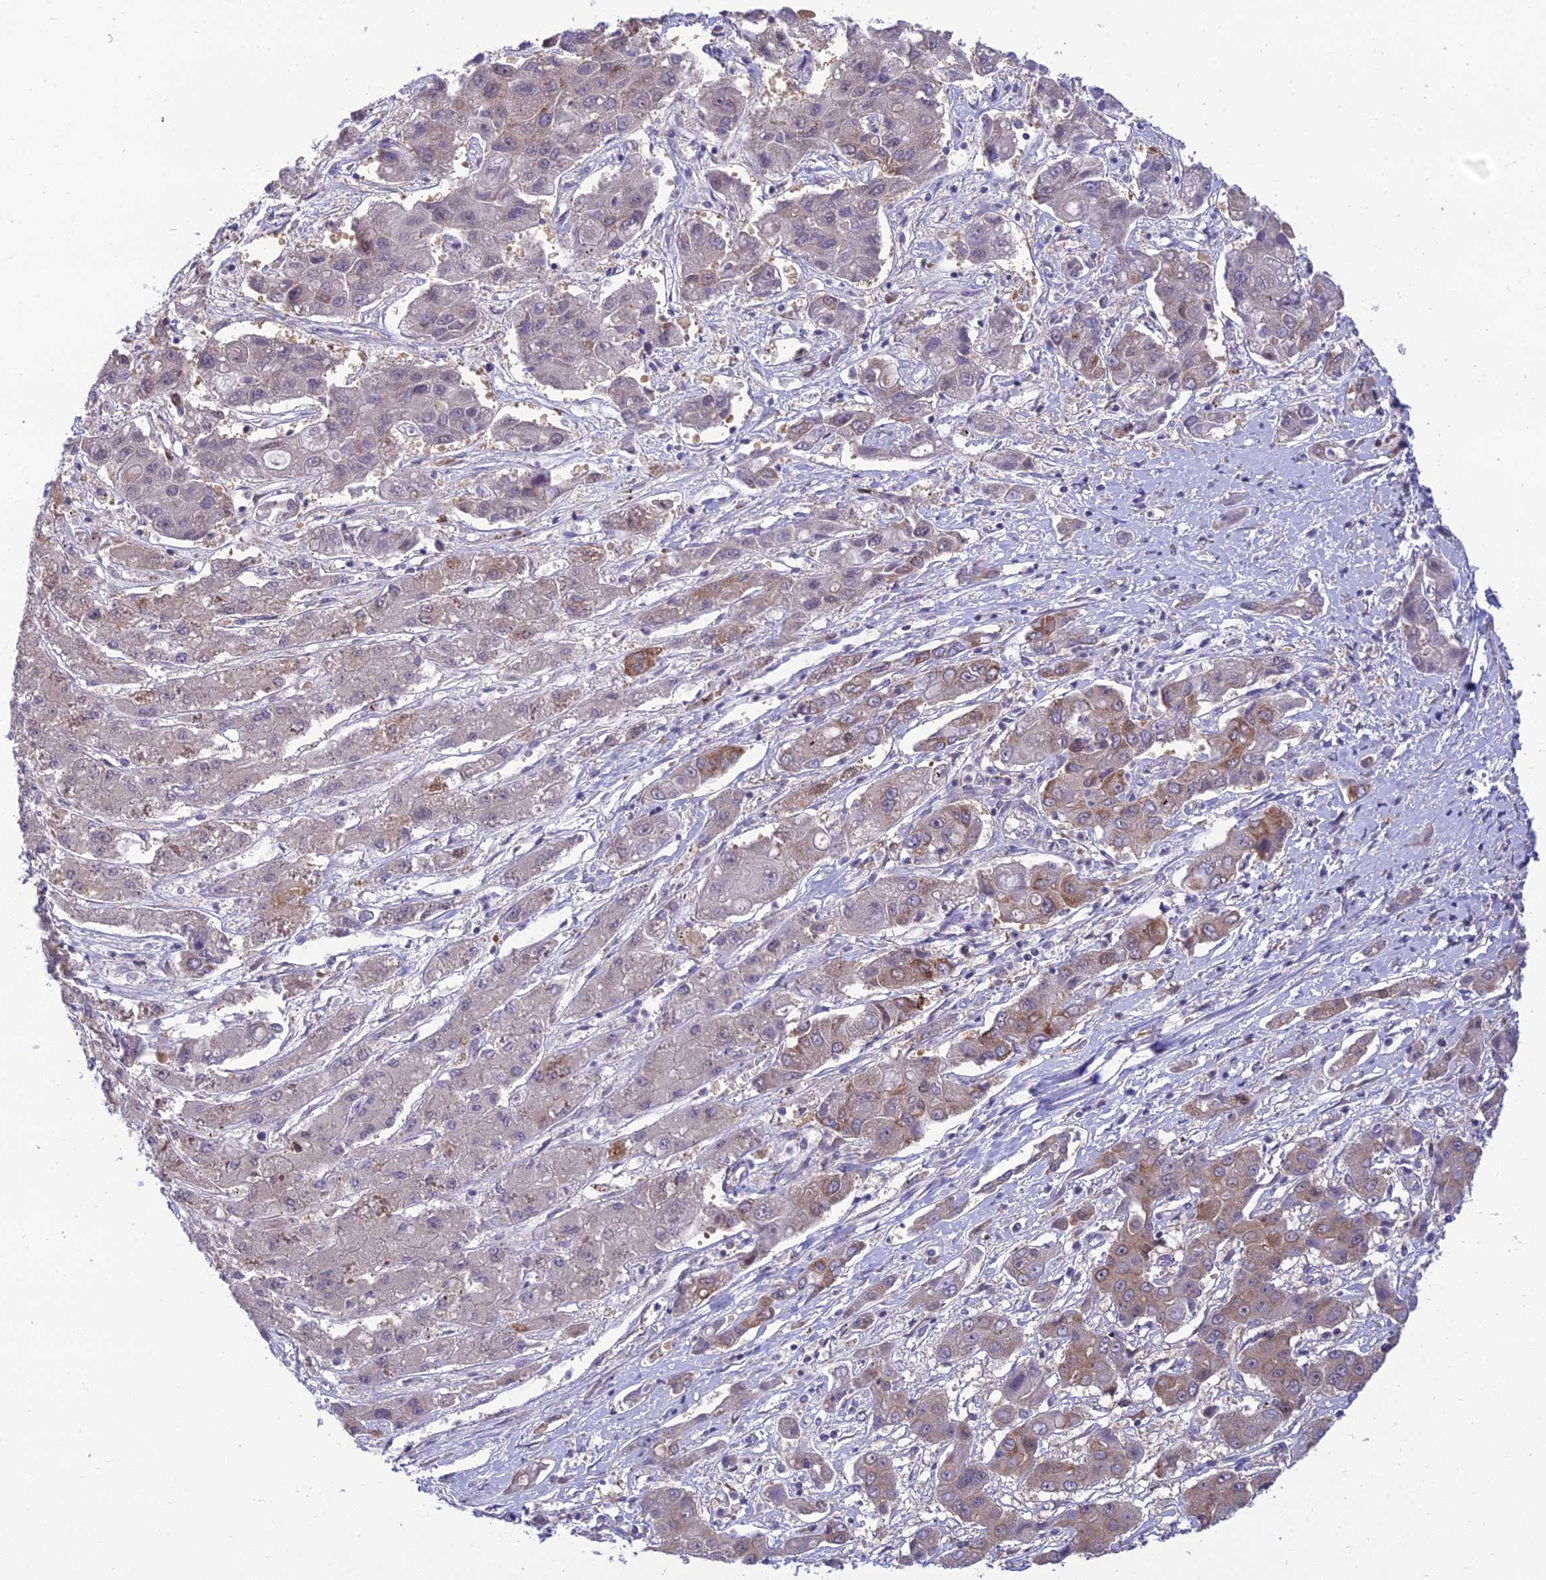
{"staining": {"intensity": "moderate", "quantity": "25%-75%", "location": "cytoplasmic/membranous,nuclear"}, "tissue": "liver cancer", "cell_type": "Tumor cells", "image_type": "cancer", "snomed": [{"axis": "morphology", "description": "Cholangiocarcinoma"}, {"axis": "topography", "description": "Liver"}], "caption": "Immunohistochemistry (IHC) staining of liver cancer (cholangiocarcinoma), which reveals medium levels of moderate cytoplasmic/membranous and nuclear expression in approximately 25%-75% of tumor cells indicating moderate cytoplasmic/membranous and nuclear protein positivity. The staining was performed using DAB (brown) for protein detection and nuclei were counterstained in hematoxylin (blue).", "gene": "CLCN7", "patient": {"sex": "male", "age": 67}}